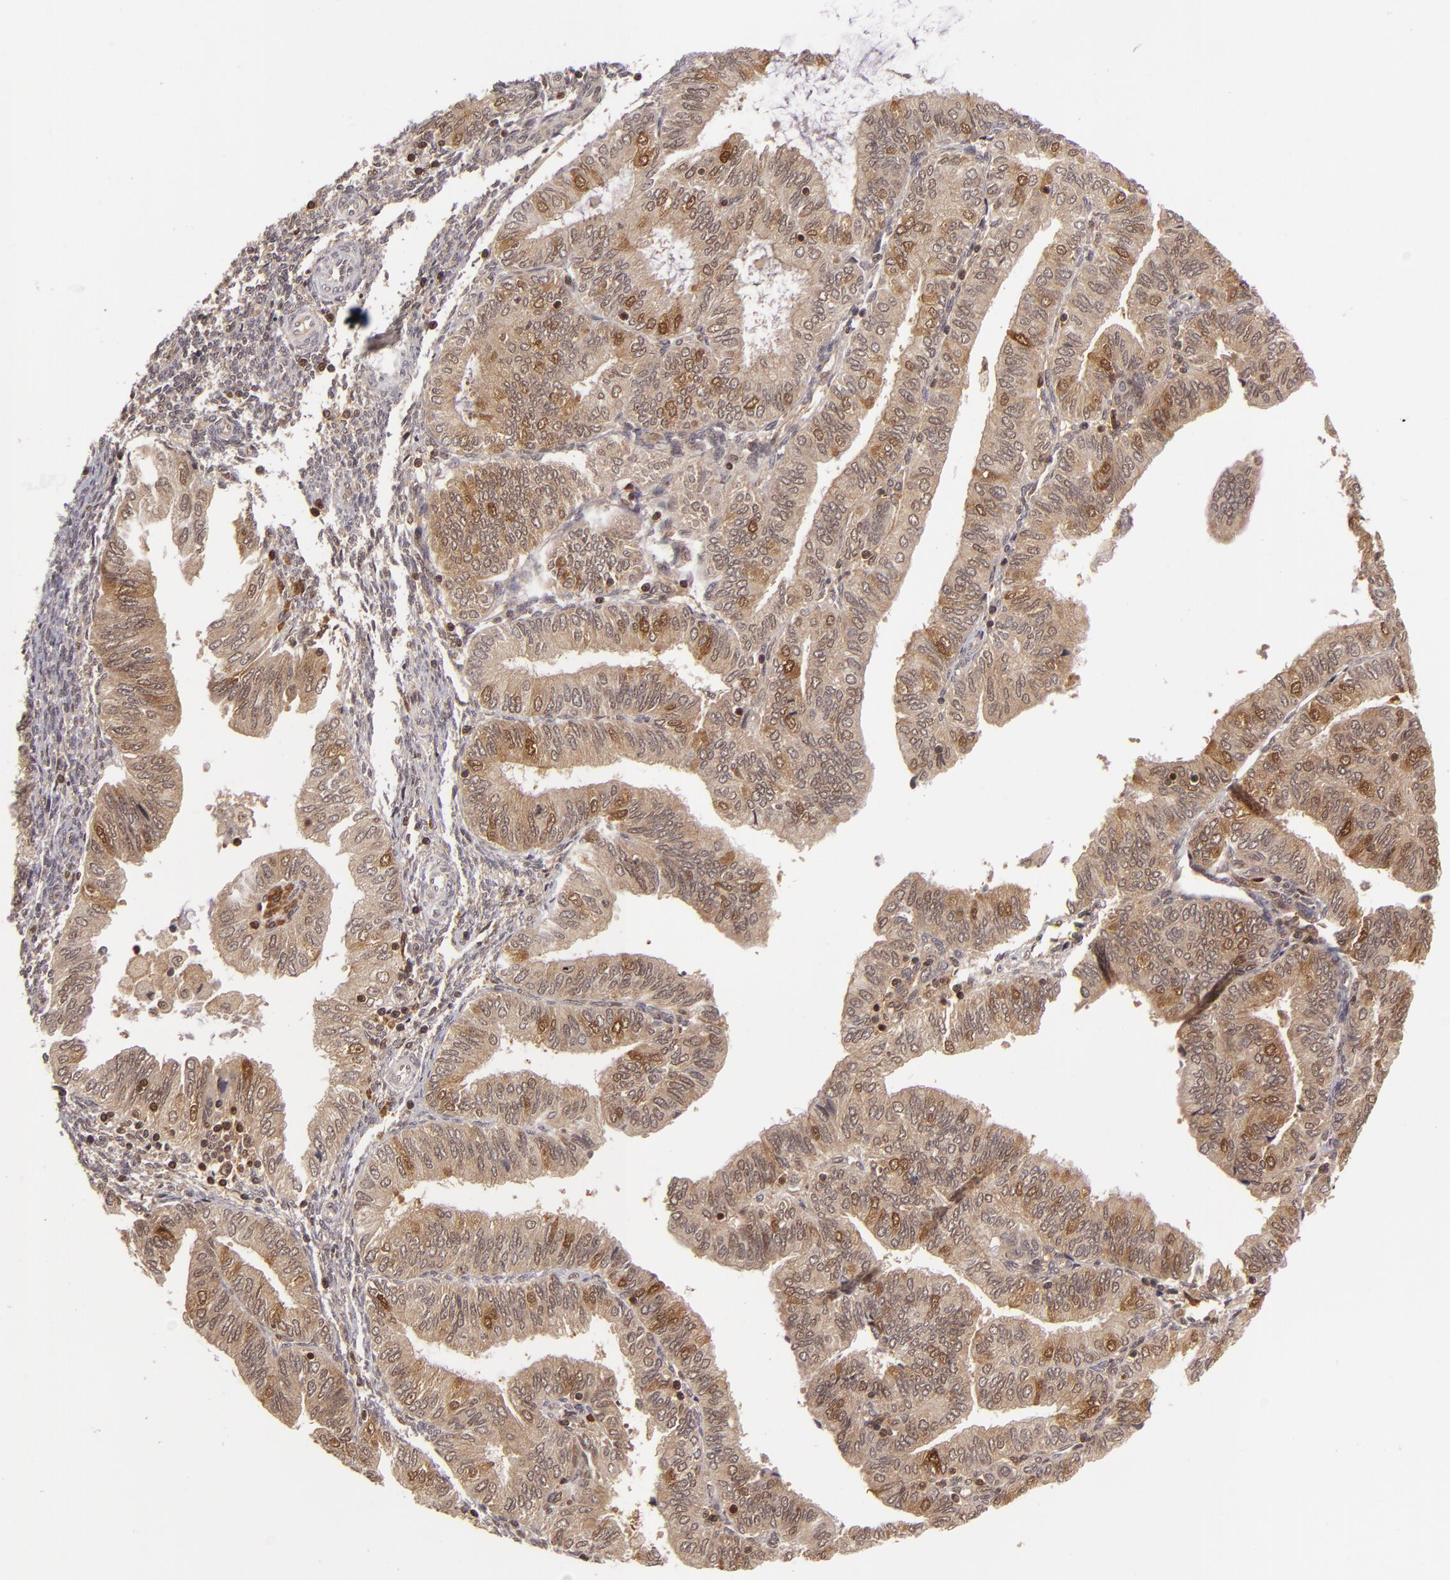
{"staining": {"intensity": "moderate", "quantity": ">75%", "location": "cytoplasmic/membranous"}, "tissue": "endometrial cancer", "cell_type": "Tumor cells", "image_type": "cancer", "snomed": [{"axis": "morphology", "description": "Adenocarcinoma, NOS"}, {"axis": "topography", "description": "Endometrium"}], "caption": "DAB immunohistochemical staining of human endometrial cancer demonstrates moderate cytoplasmic/membranous protein staining in about >75% of tumor cells. (DAB = brown stain, brightfield microscopy at high magnification).", "gene": "ZBTB33", "patient": {"sex": "female", "age": 51}}